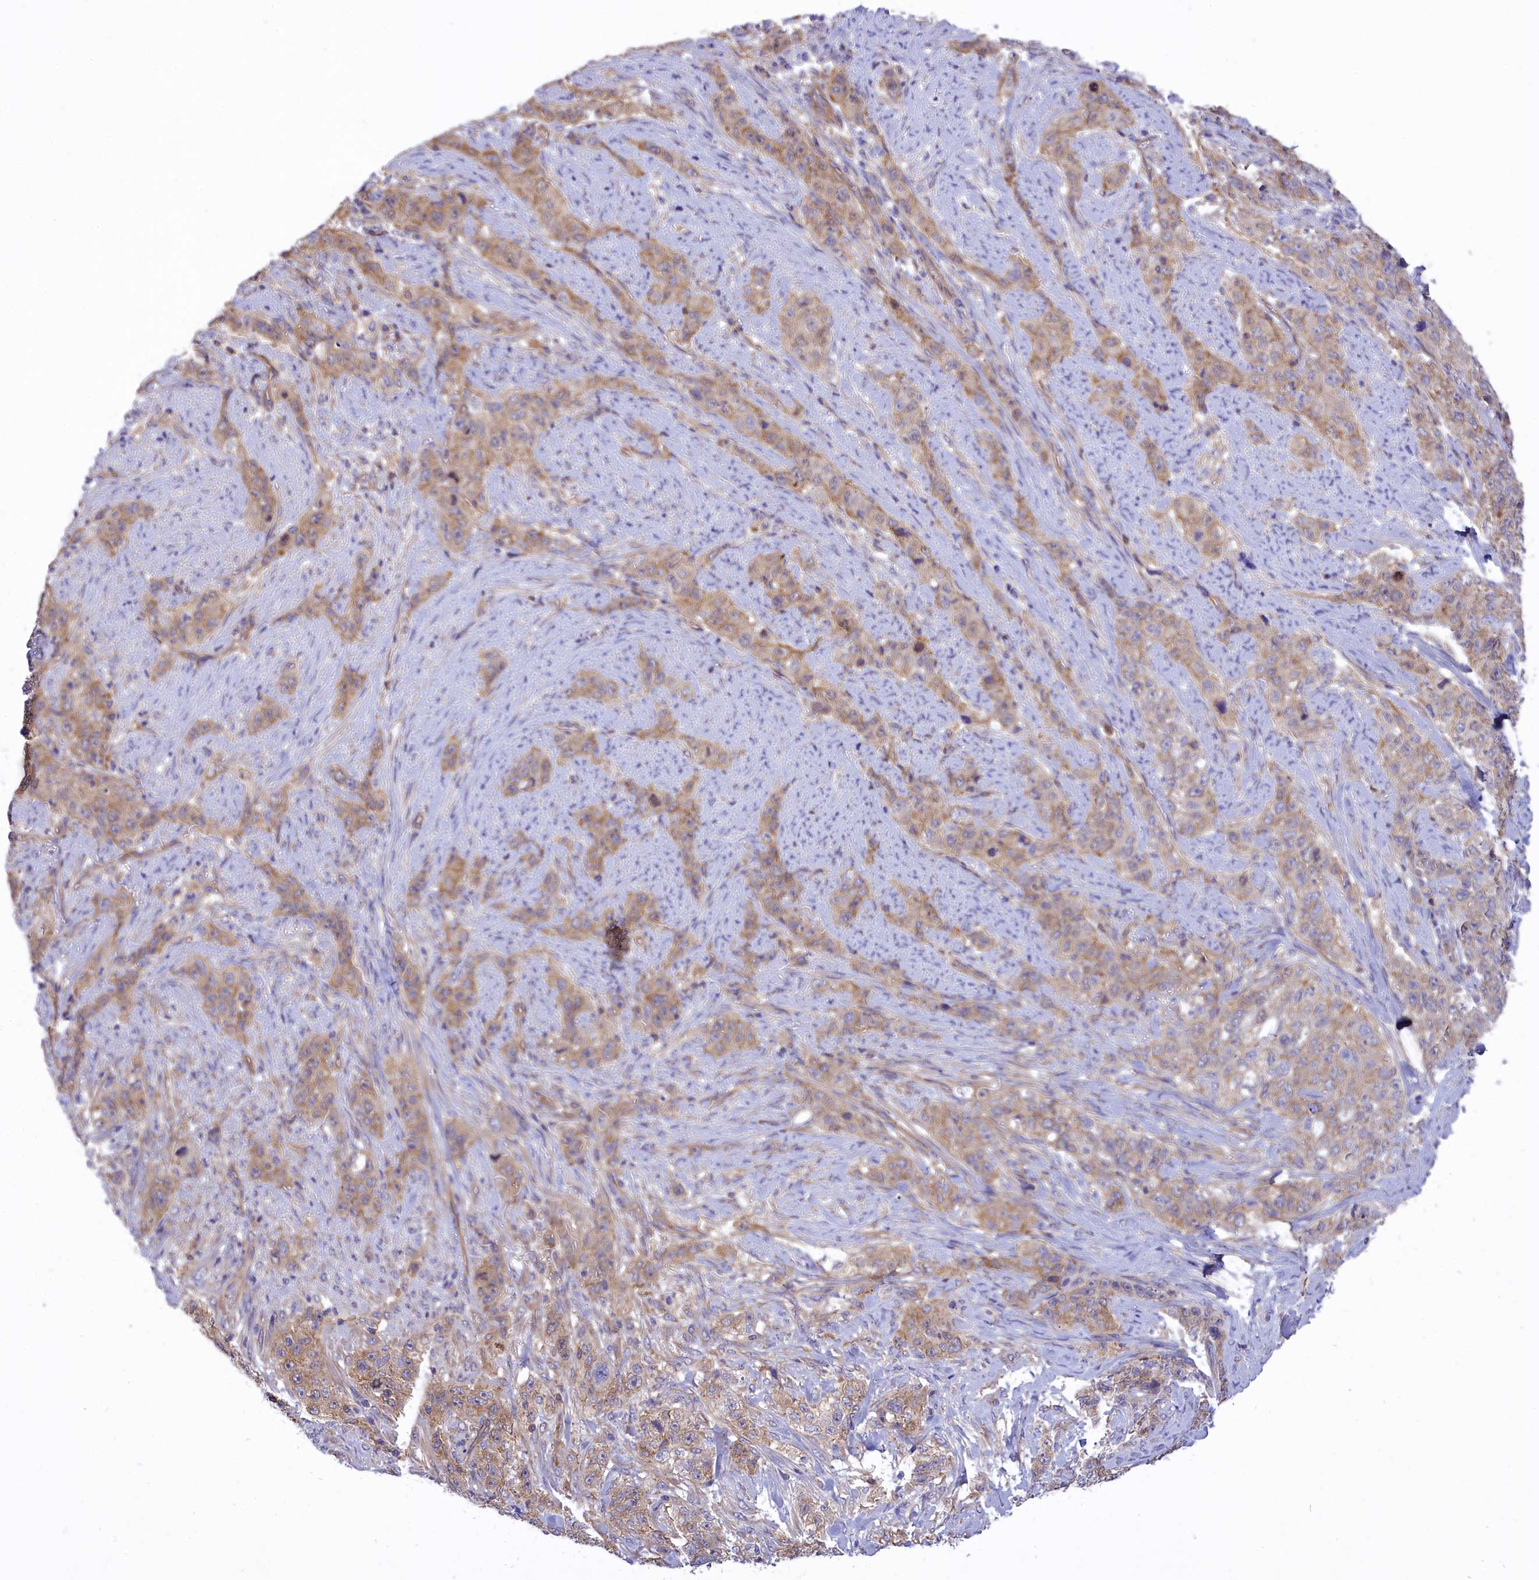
{"staining": {"intensity": "weak", "quantity": ">75%", "location": "cytoplasmic/membranous"}, "tissue": "stomach cancer", "cell_type": "Tumor cells", "image_type": "cancer", "snomed": [{"axis": "morphology", "description": "Adenocarcinoma, NOS"}, {"axis": "topography", "description": "Stomach"}], "caption": "This is an image of IHC staining of stomach cancer (adenocarcinoma), which shows weak staining in the cytoplasmic/membranous of tumor cells.", "gene": "SEPTIN9", "patient": {"sex": "male", "age": 48}}